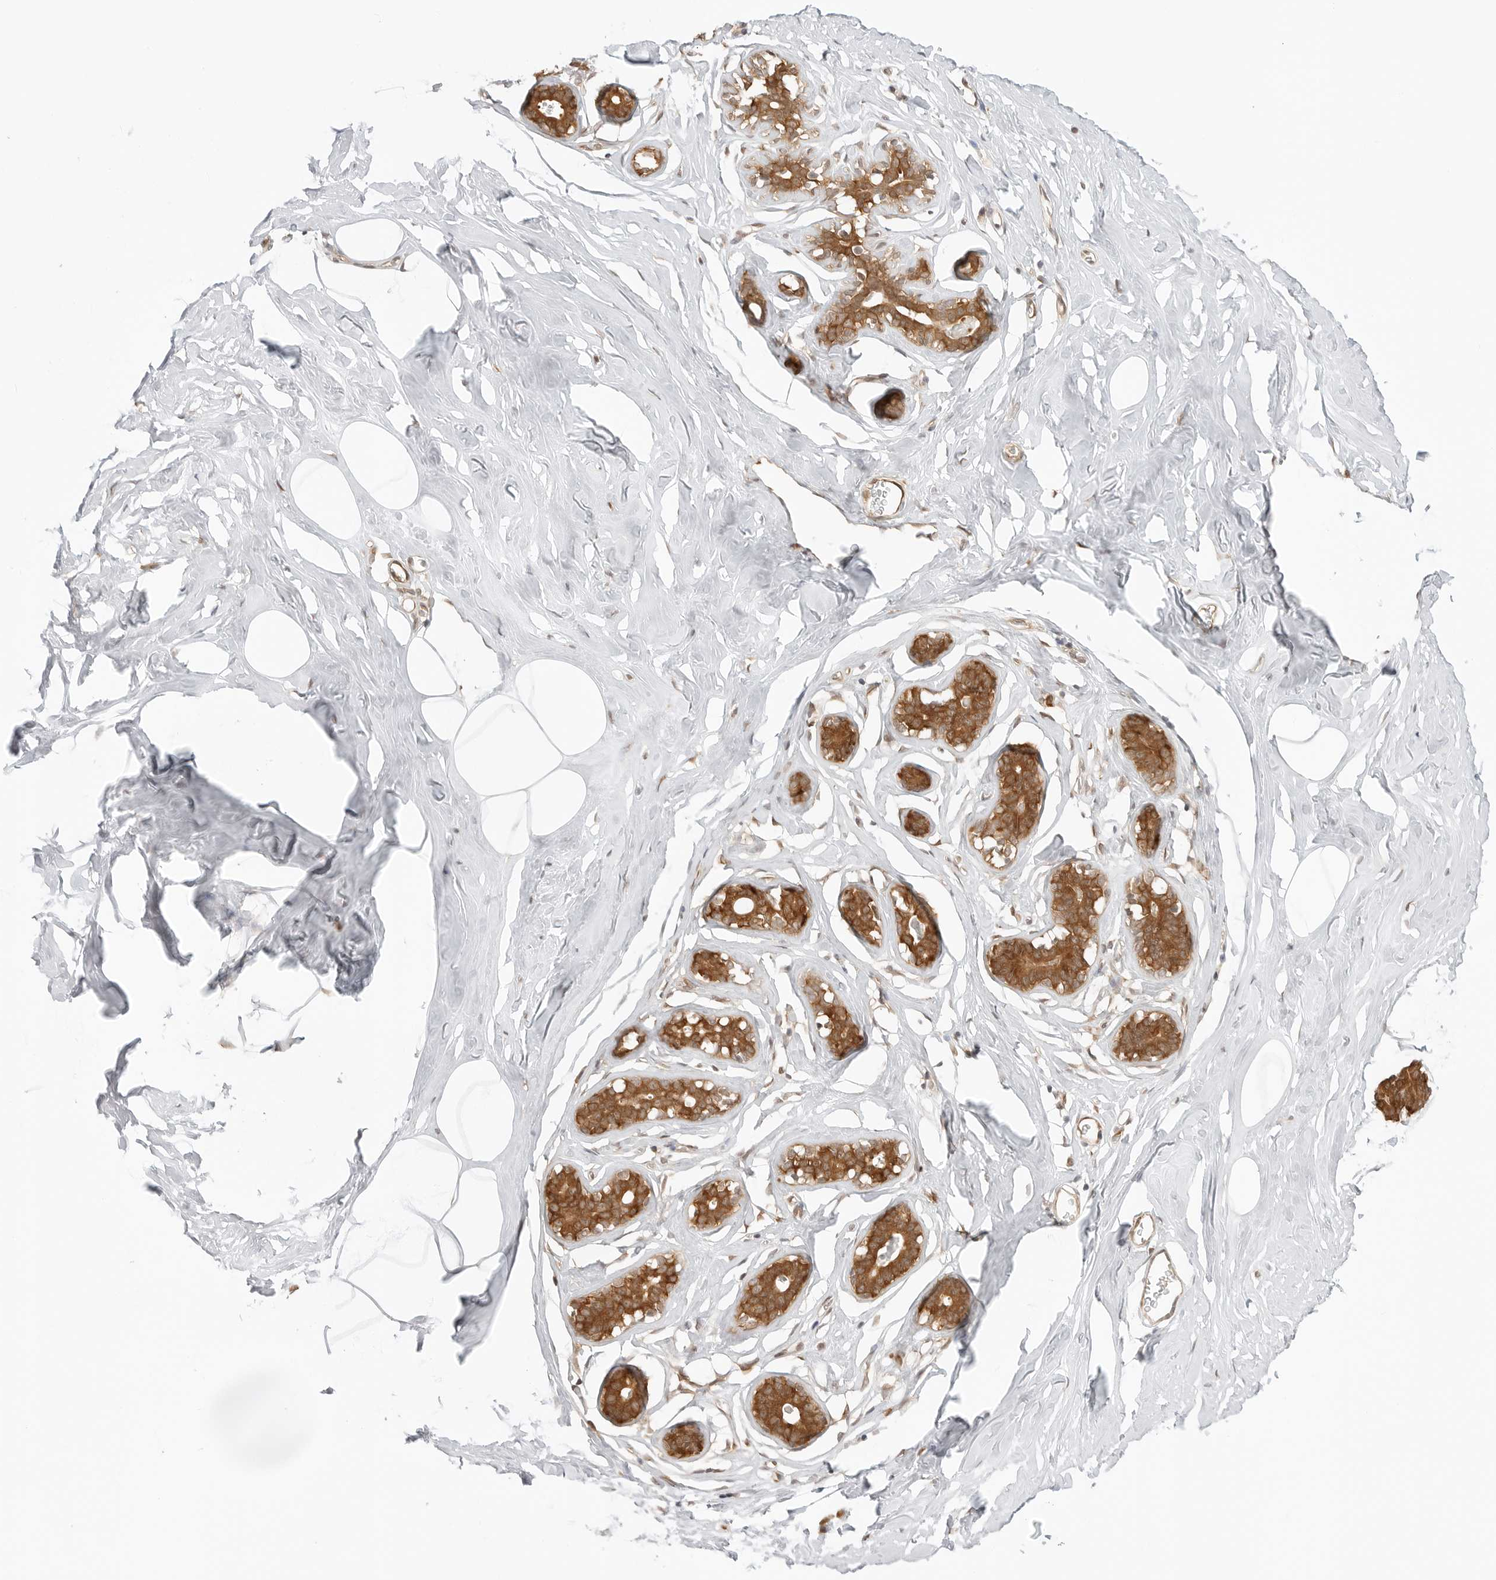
{"staining": {"intensity": "moderate", "quantity": ">75%", "location": "cytoplasmic/membranous,nuclear"}, "tissue": "soft tissue", "cell_type": "Fibroblasts", "image_type": "normal", "snomed": [{"axis": "morphology", "description": "Normal tissue, NOS"}, {"axis": "morphology", "description": "Fibrosis, NOS"}, {"axis": "topography", "description": "Breast"}, {"axis": "topography", "description": "Adipose tissue"}], "caption": "Moderate cytoplasmic/membranous,nuclear staining is present in approximately >75% of fibroblasts in unremarkable soft tissue.", "gene": "NUDC", "patient": {"sex": "female", "age": 39}}